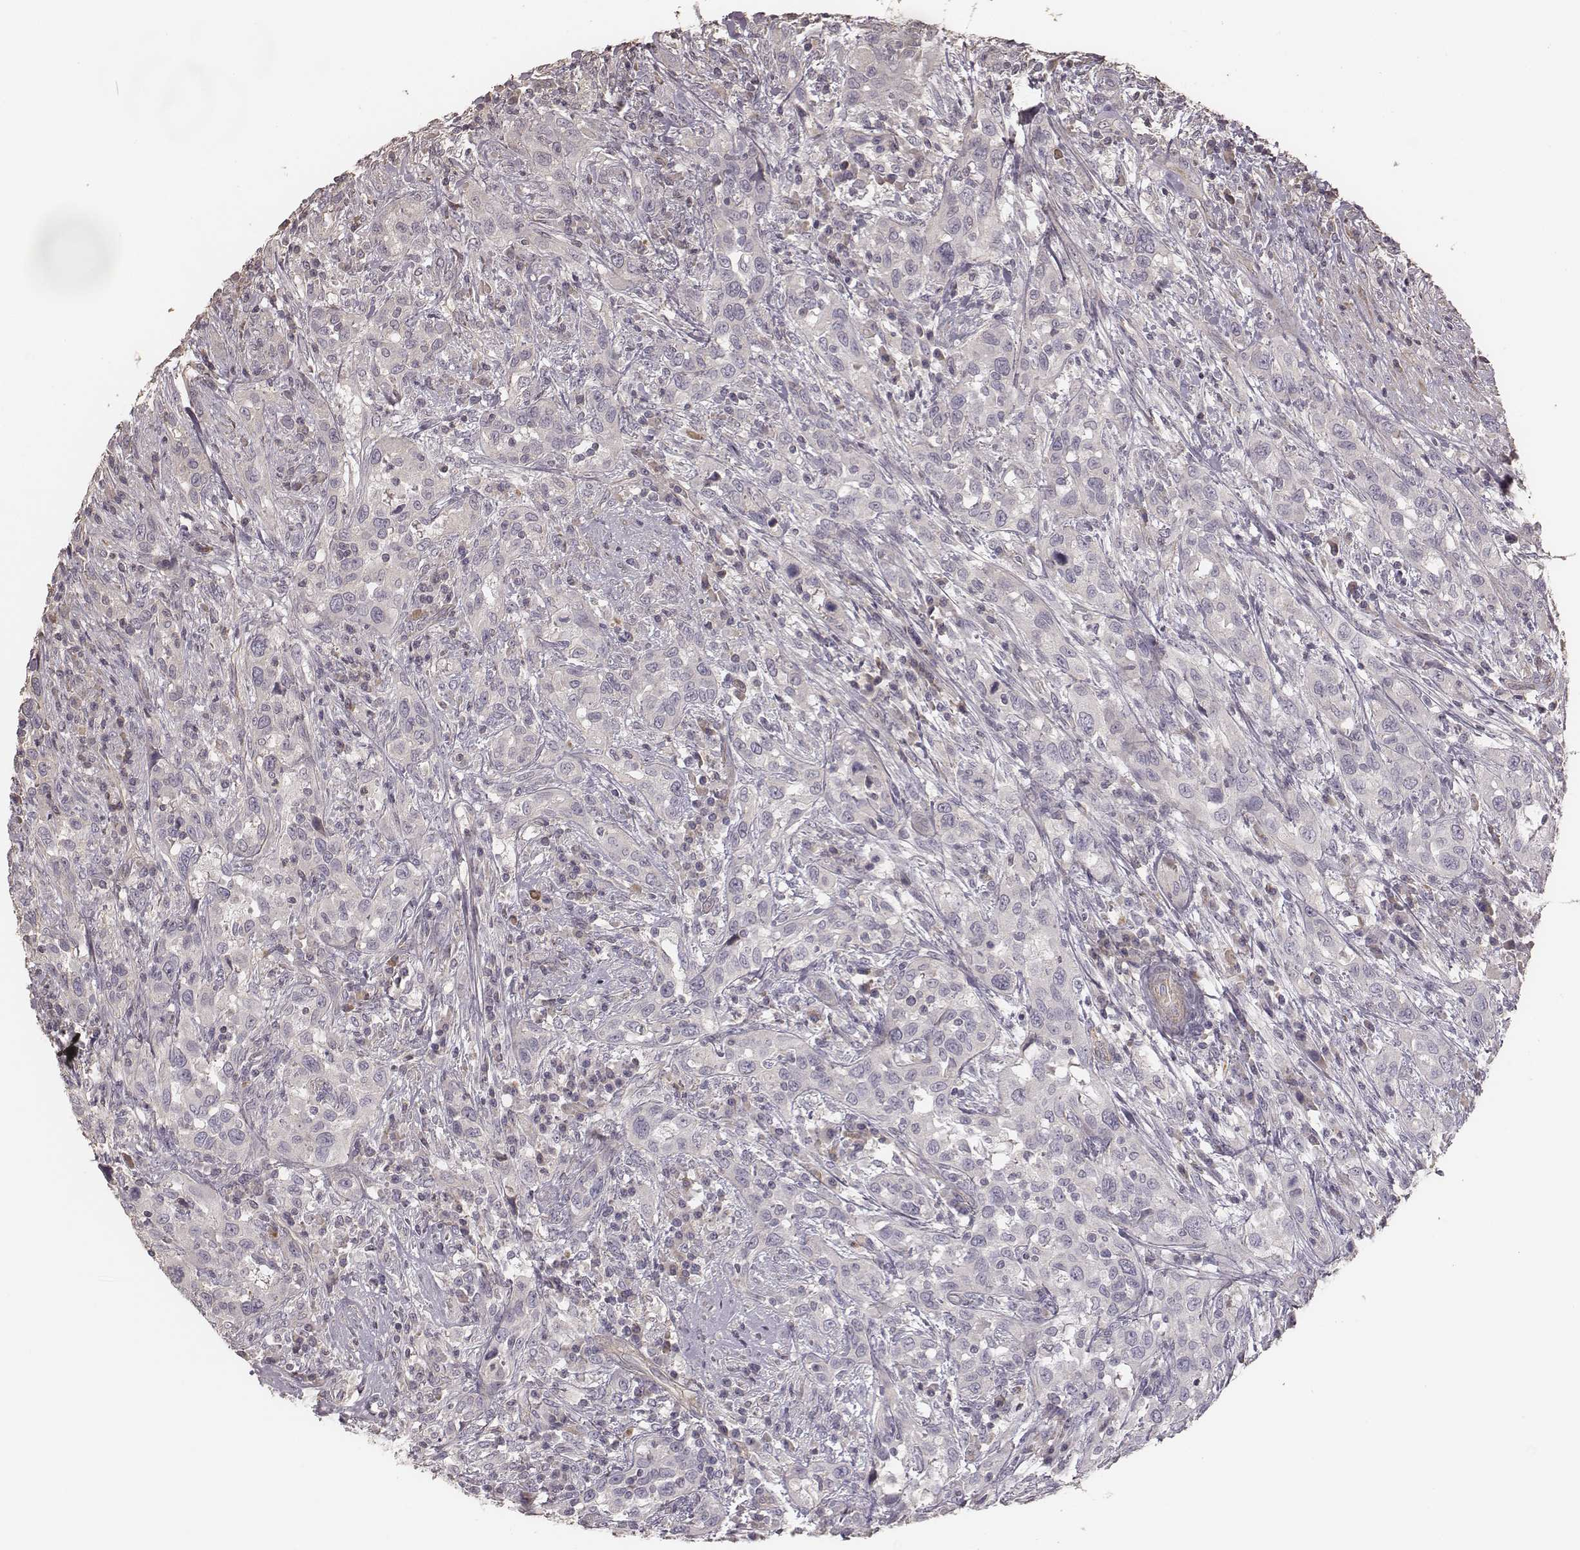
{"staining": {"intensity": "negative", "quantity": "none", "location": "none"}, "tissue": "urothelial cancer", "cell_type": "Tumor cells", "image_type": "cancer", "snomed": [{"axis": "morphology", "description": "Urothelial carcinoma, NOS"}, {"axis": "morphology", "description": "Urothelial carcinoma, High grade"}, {"axis": "topography", "description": "Urinary bladder"}], "caption": "IHC photomicrograph of neoplastic tissue: urothelial cancer stained with DAB (3,3'-diaminobenzidine) displays no significant protein positivity in tumor cells. Brightfield microscopy of immunohistochemistry stained with DAB (brown) and hematoxylin (blue), captured at high magnification.", "gene": "OTOGL", "patient": {"sex": "female", "age": 64}}